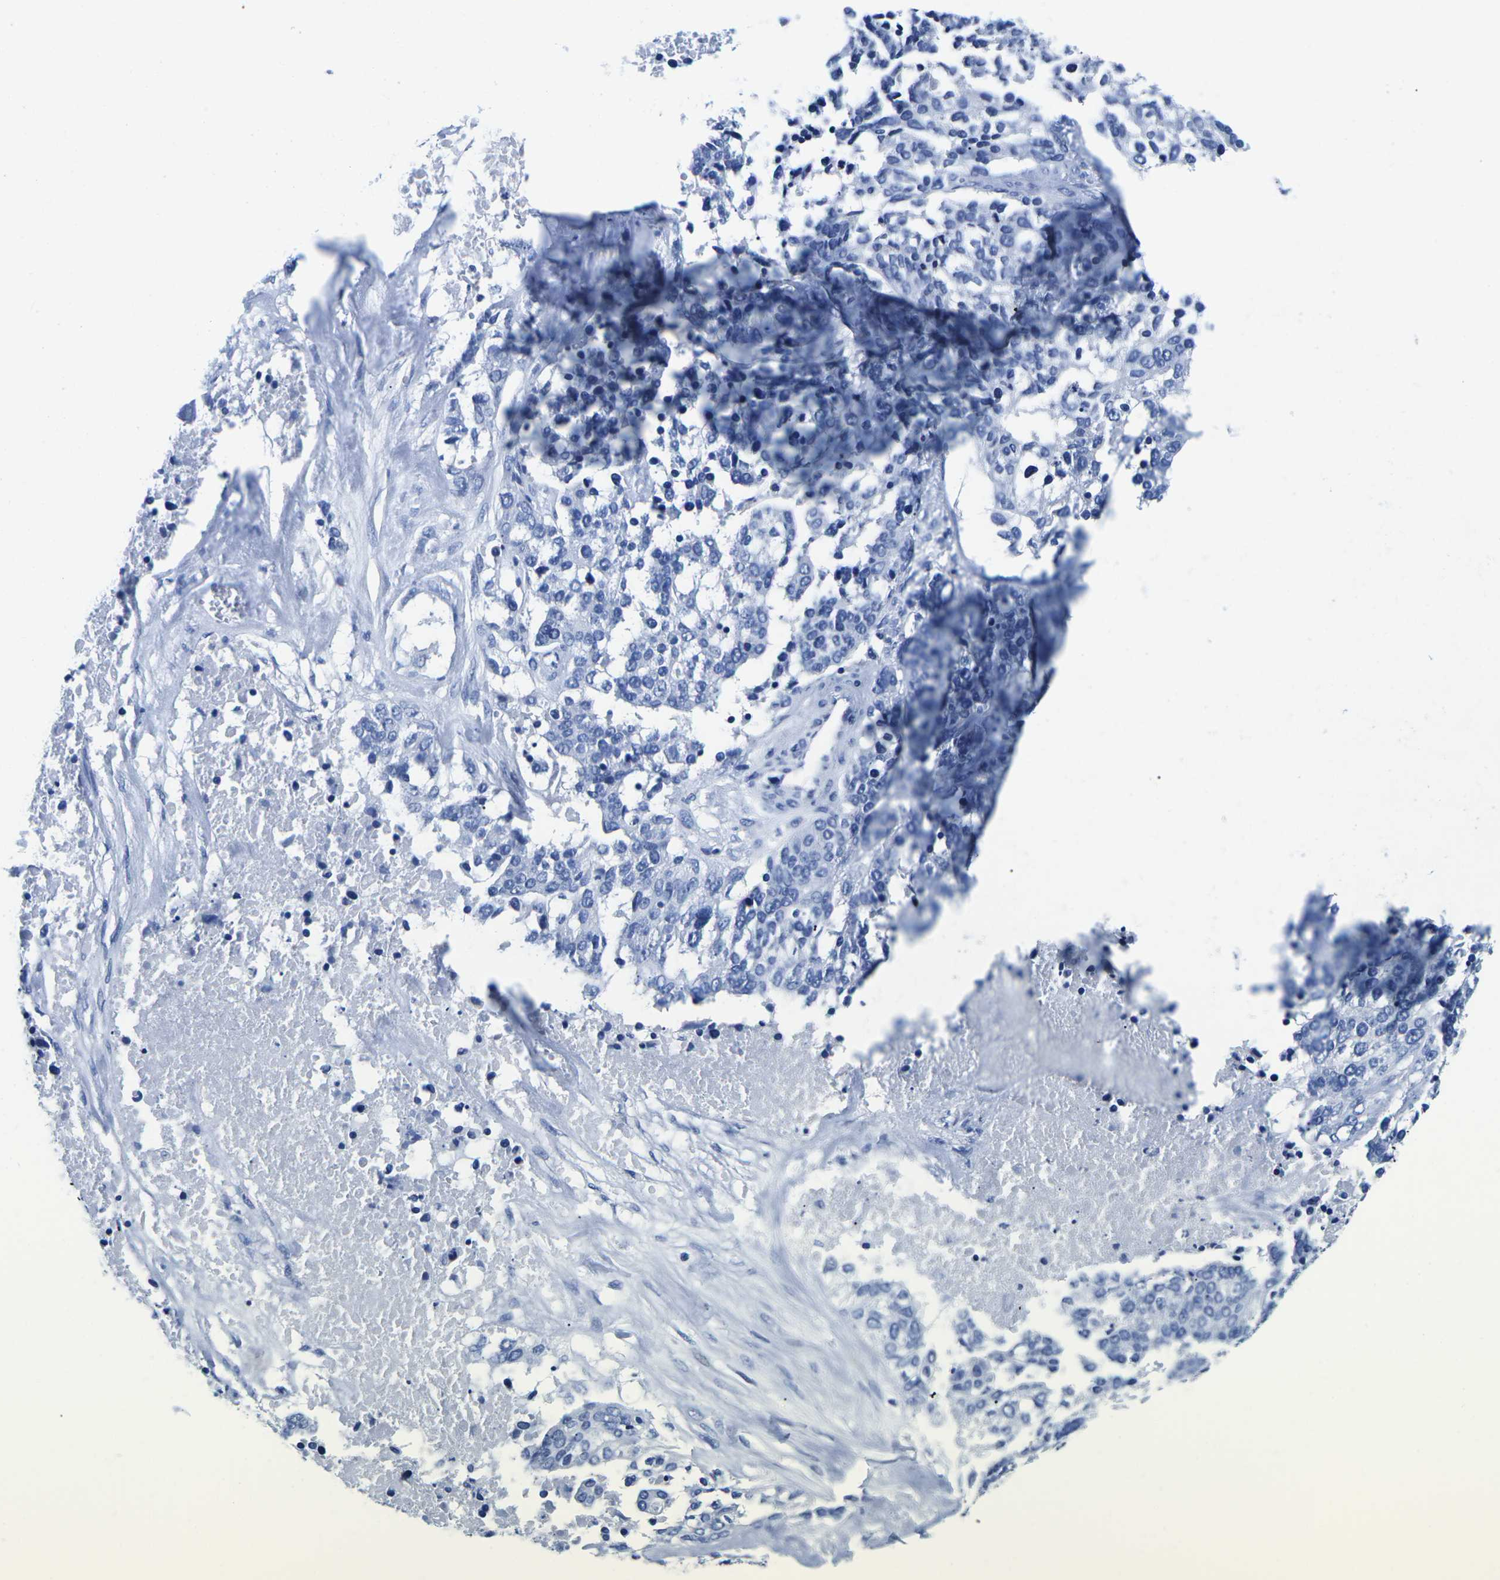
{"staining": {"intensity": "negative", "quantity": "none", "location": "none"}, "tissue": "ovarian cancer", "cell_type": "Tumor cells", "image_type": "cancer", "snomed": [{"axis": "morphology", "description": "Cystadenocarcinoma, serous, NOS"}, {"axis": "topography", "description": "Ovary"}], "caption": "This is an immunohistochemistry (IHC) image of ovarian serous cystadenocarcinoma. There is no expression in tumor cells.", "gene": "CYP1A2", "patient": {"sex": "female", "age": 44}}